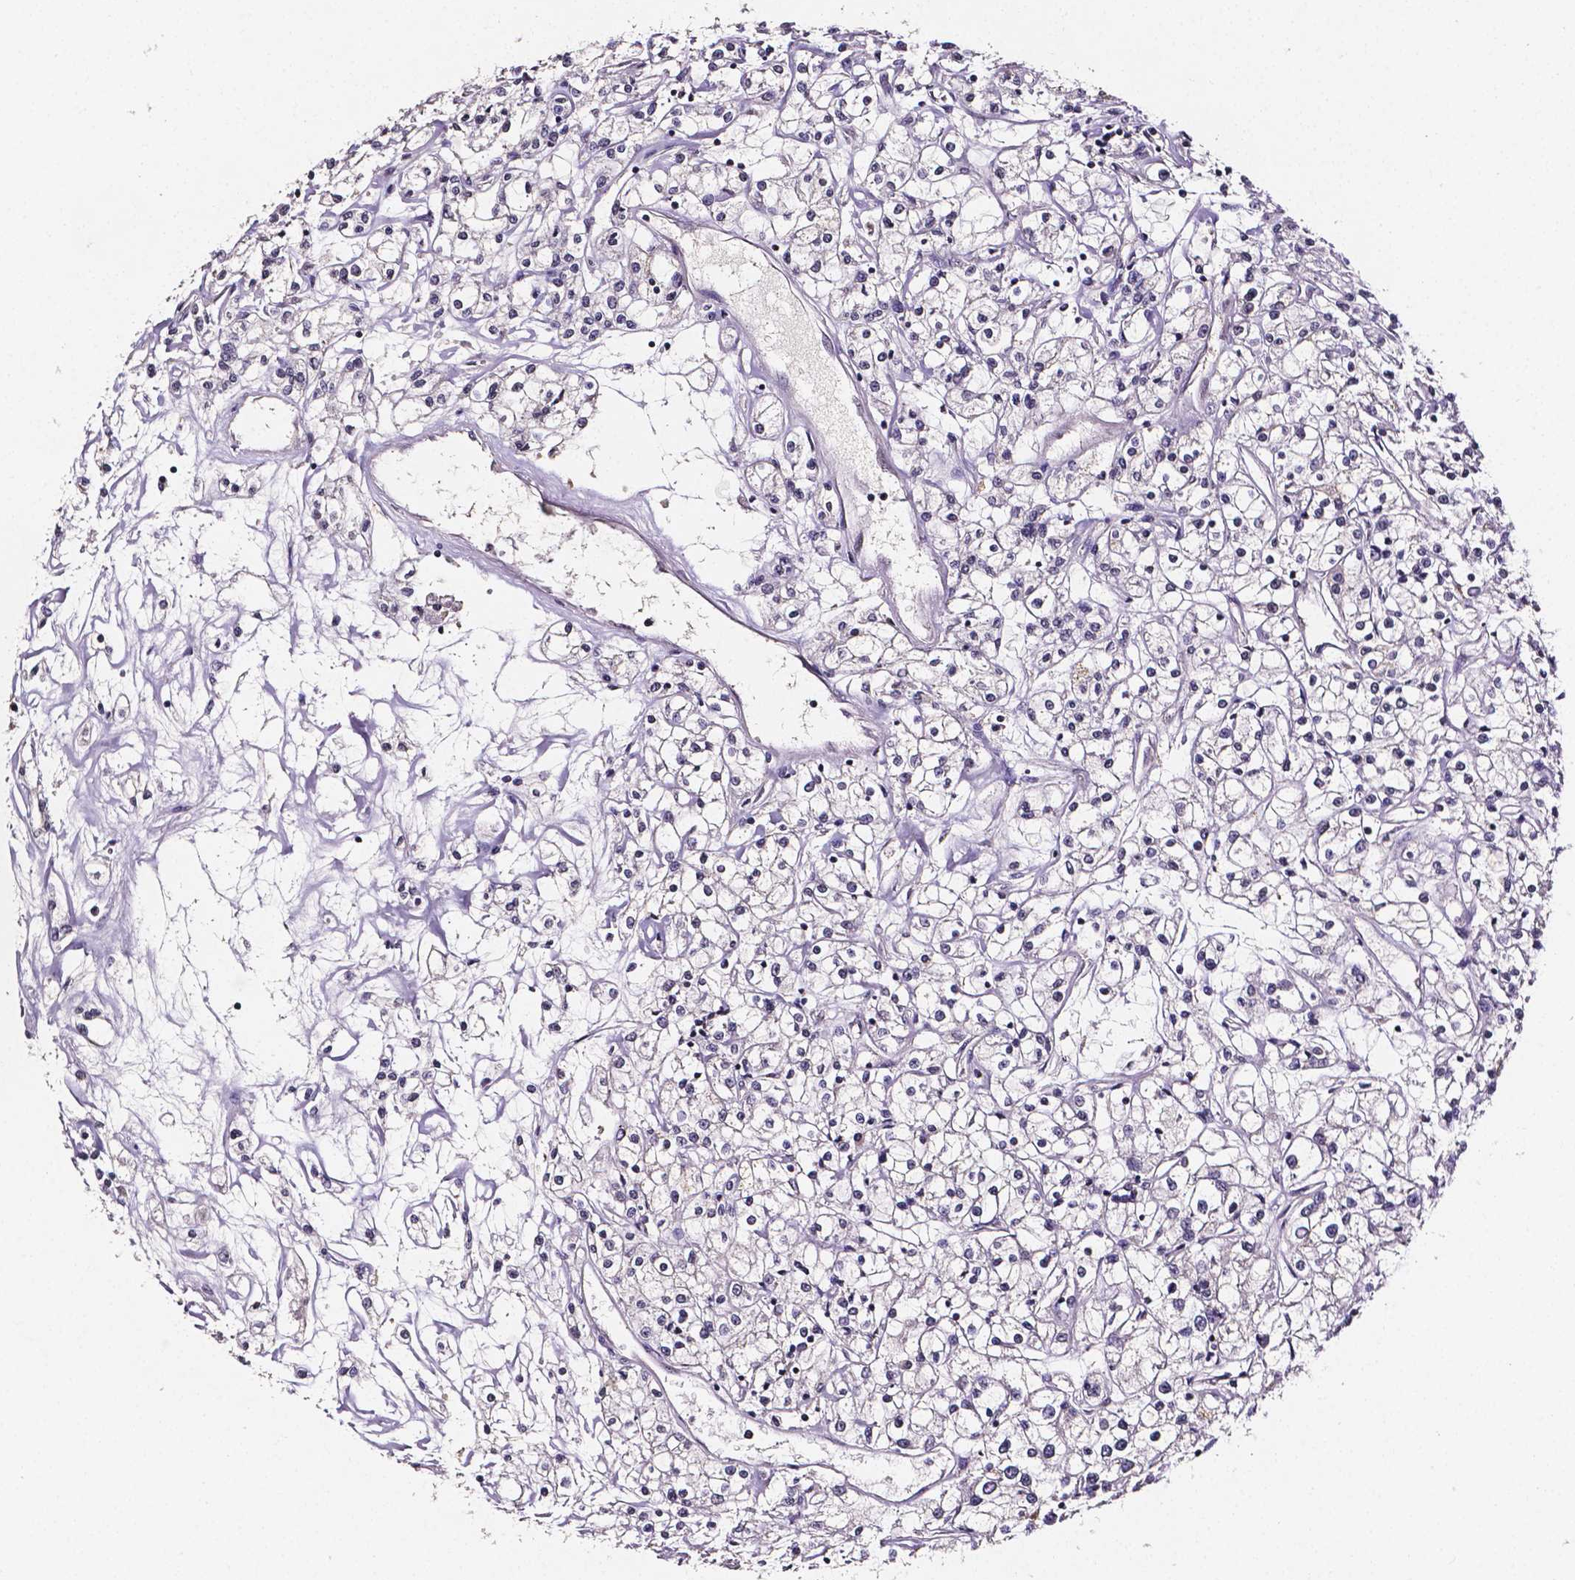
{"staining": {"intensity": "negative", "quantity": "none", "location": "none"}, "tissue": "renal cancer", "cell_type": "Tumor cells", "image_type": "cancer", "snomed": [{"axis": "morphology", "description": "Adenocarcinoma, NOS"}, {"axis": "topography", "description": "Kidney"}], "caption": "High magnification brightfield microscopy of renal cancer (adenocarcinoma) stained with DAB (brown) and counterstained with hematoxylin (blue): tumor cells show no significant expression.", "gene": "NRGN", "patient": {"sex": "female", "age": 59}}